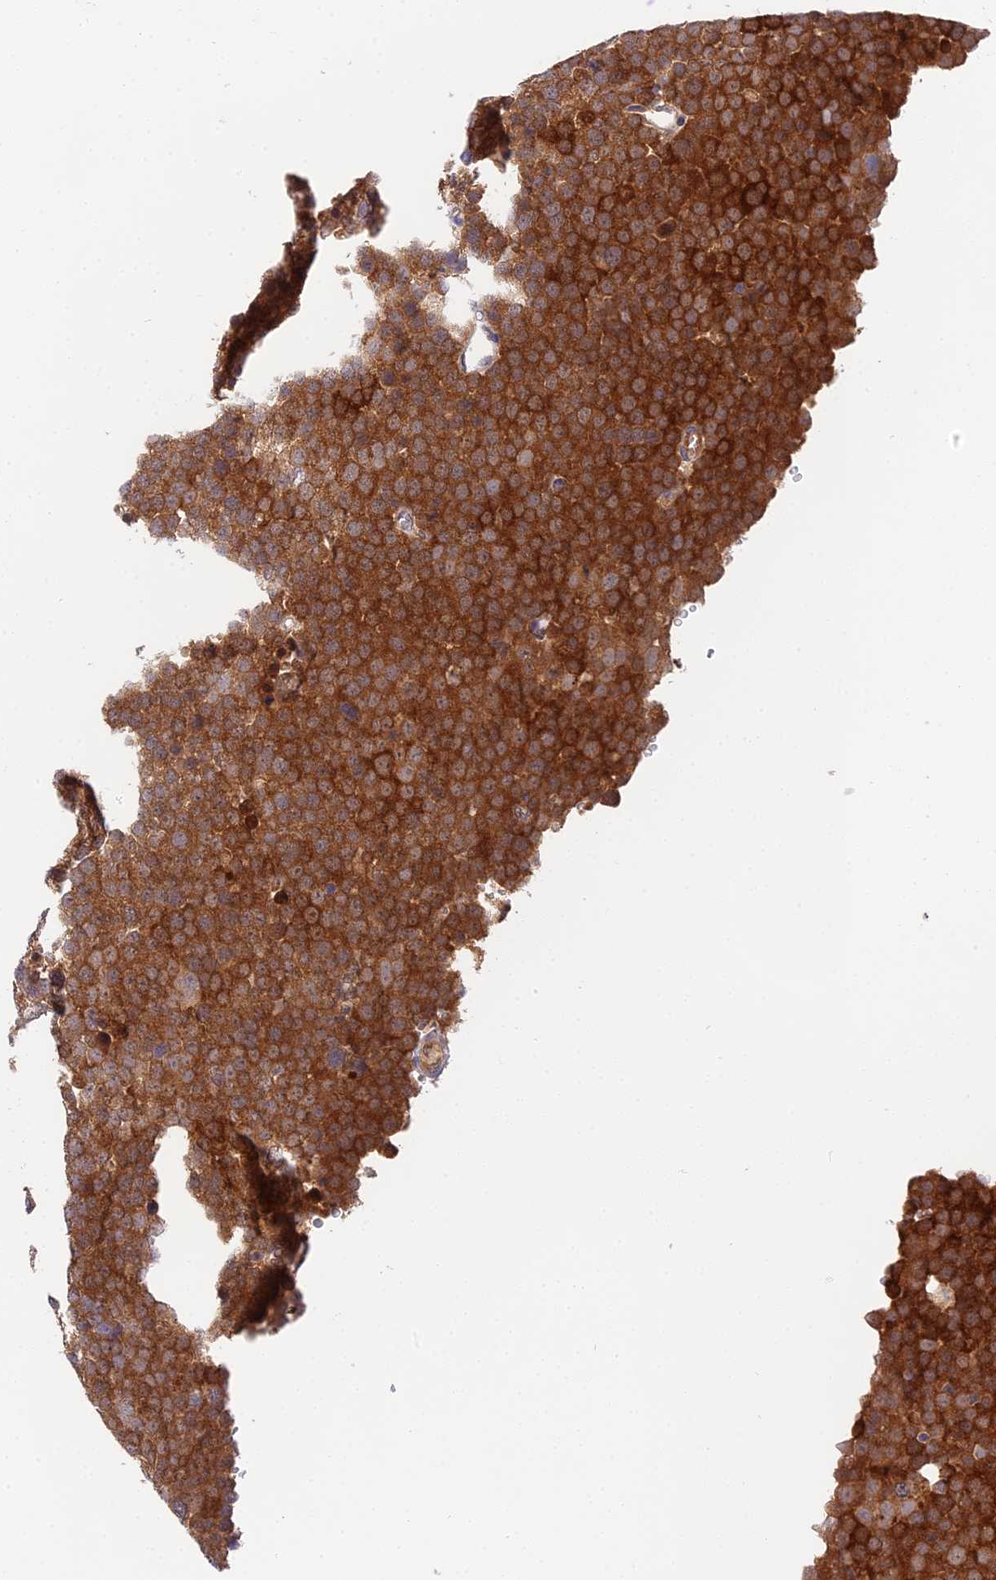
{"staining": {"intensity": "strong", "quantity": ">75%", "location": "cytoplasmic/membranous"}, "tissue": "testis cancer", "cell_type": "Tumor cells", "image_type": "cancer", "snomed": [{"axis": "morphology", "description": "Seminoma, NOS"}, {"axis": "topography", "description": "Testis"}], "caption": "Human testis cancer stained with a protein marker reveals strong staining in tumor cells.", "gene": "PPP2R2C", "patient": {"sex": "male", "age": 71}}